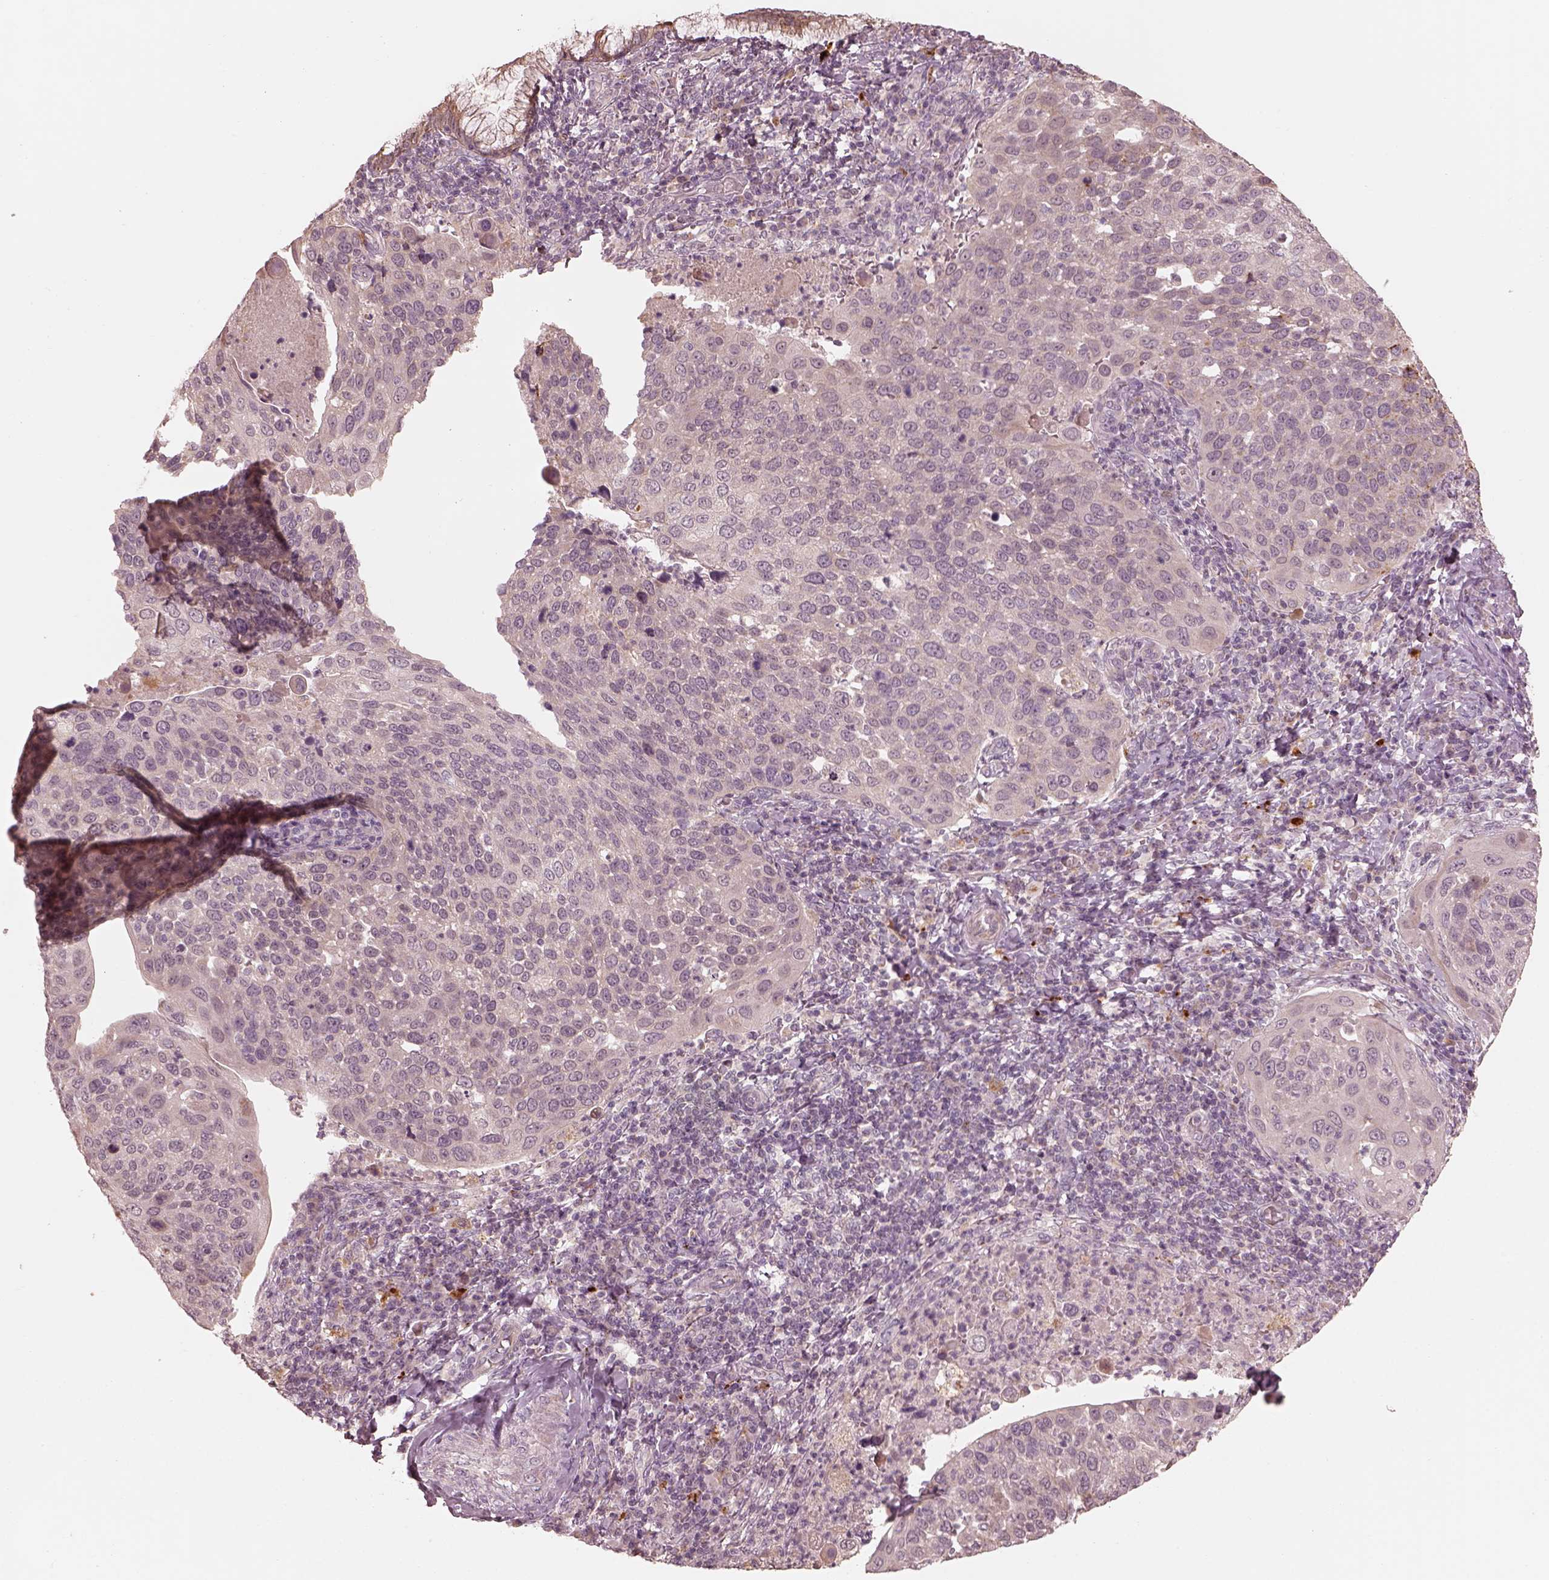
{"staining": {"intensity": "negative", "quantity": "none", "location": "none"}, "tissue": "cervical cancer", "cell_type": "Tumor cells", "image_type": "cancer", "snomed": [{"axis": "morphology", "description": "Squamous cell carcinoma, NOS"}, {"axis": "topography", "description": "Cervix"}], "caption": "Human cervical cancer (squamous cell carcinoma) stained for a protein using IHC shows no positivity in tumor cells.", "gene": "SLC25A46", "patient": {"sex": "female", "age": 54}}